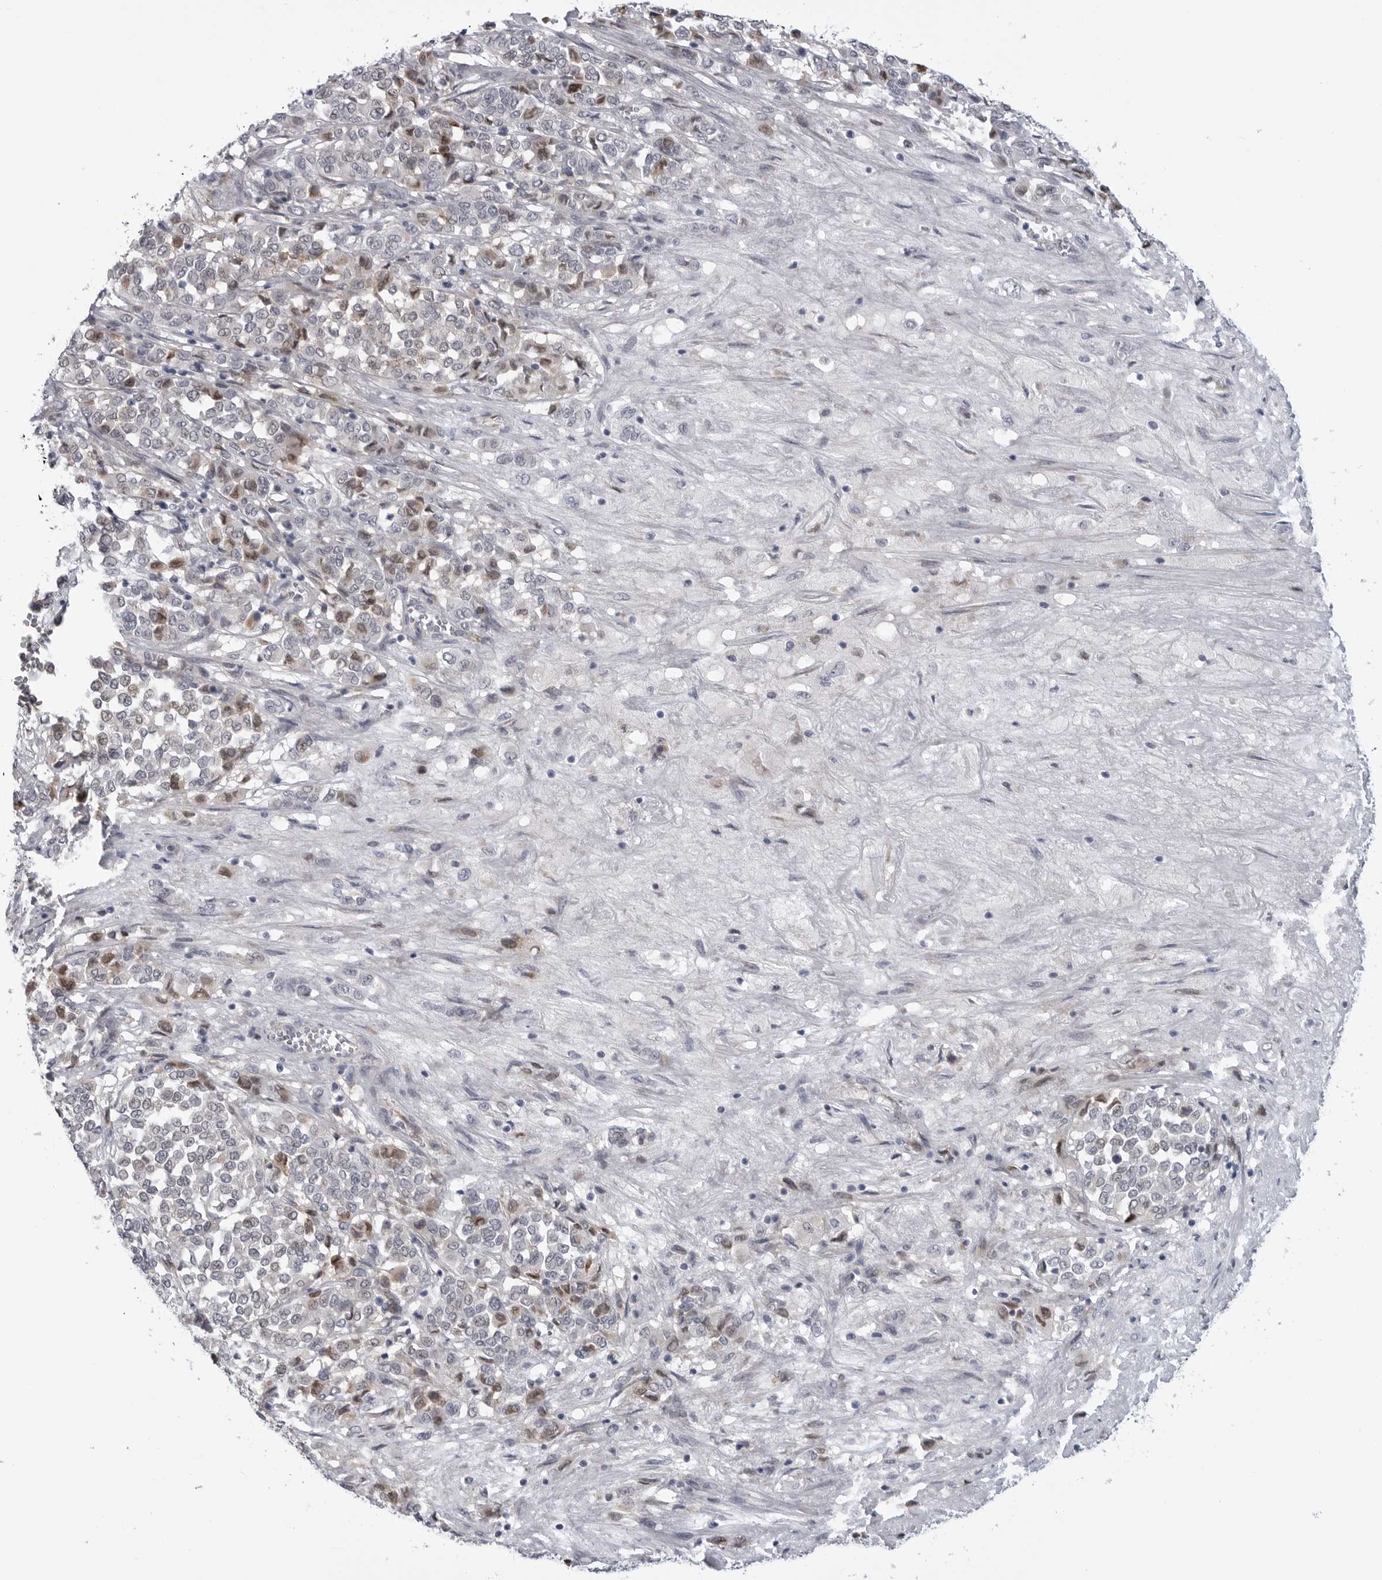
{"staining": {"intensity": "negative", "quantity": "none", "location": "none"}, "tissue": "melanoma", "cell_type": "Tumor cells", "image_type": "cancer", "snomed": [{"axis": "morphology", "description": "Malignant melanoma, Metastatic site"}, {"axis": "topography", "description": "Pancreas"}], "caption": "Melanoma was stained to show a protein in brown. There is no significant positivity in tumor cells.", "gene": "LRRC45", "patient": {"sex": "female", "age": 30}}